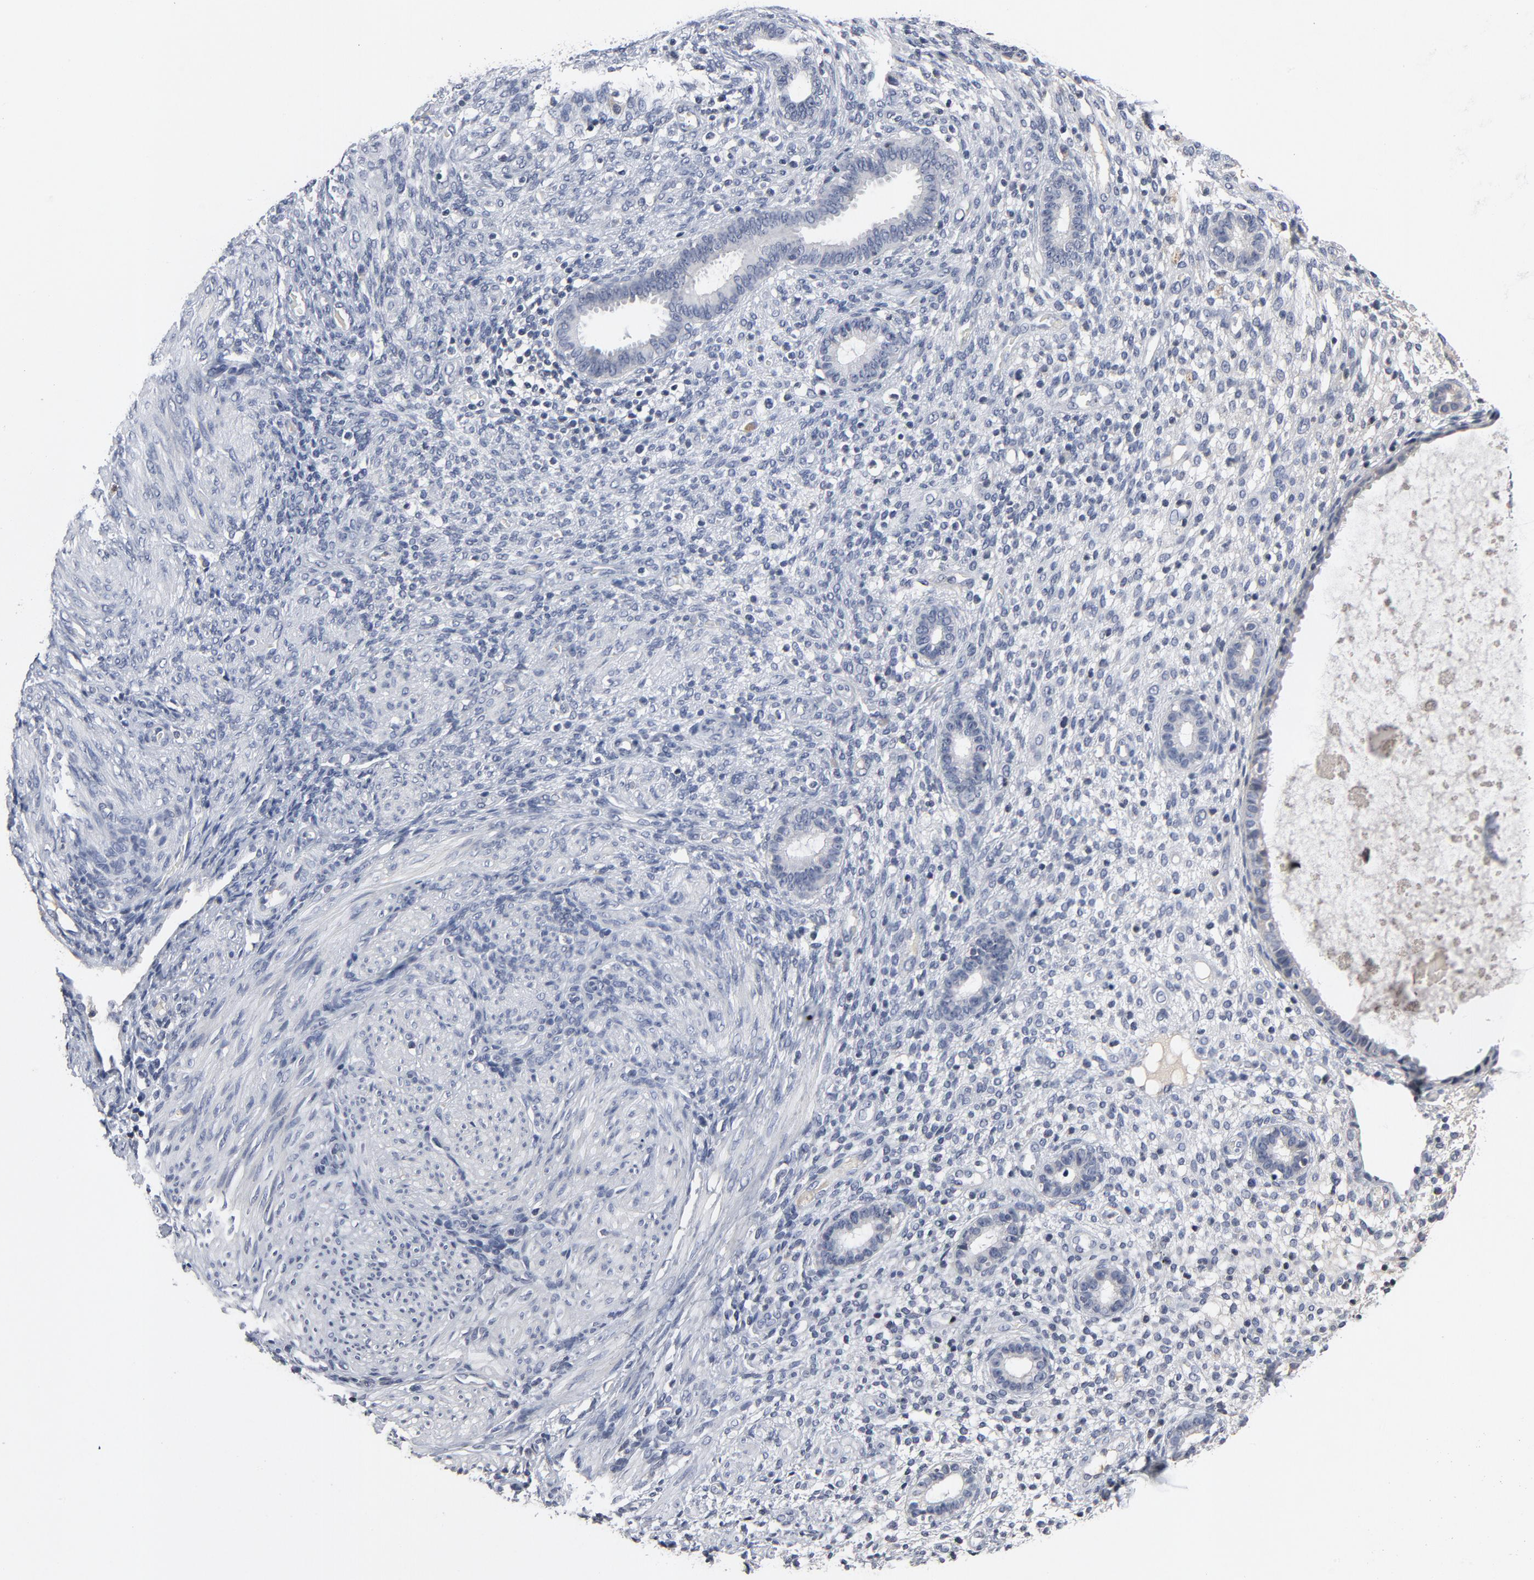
{"staining": {"intensity": "negative", "quantity": "none", "location": "none"}, "tissue": "endometrium", "cell_type": "Cells in endometrial stroma", "image_type": "normal", "snomed": [{"axis": "morphology", "description": "Normal tissue, NOS"}, {"axis": "topography", "description": "Endometrium"}], "caption": "Endometrium stained for a protein using IHC displays no positivity cells in endometrial stroma.", "gene": "TCL1A", "patient": {"sex": "female", "age": 72}}